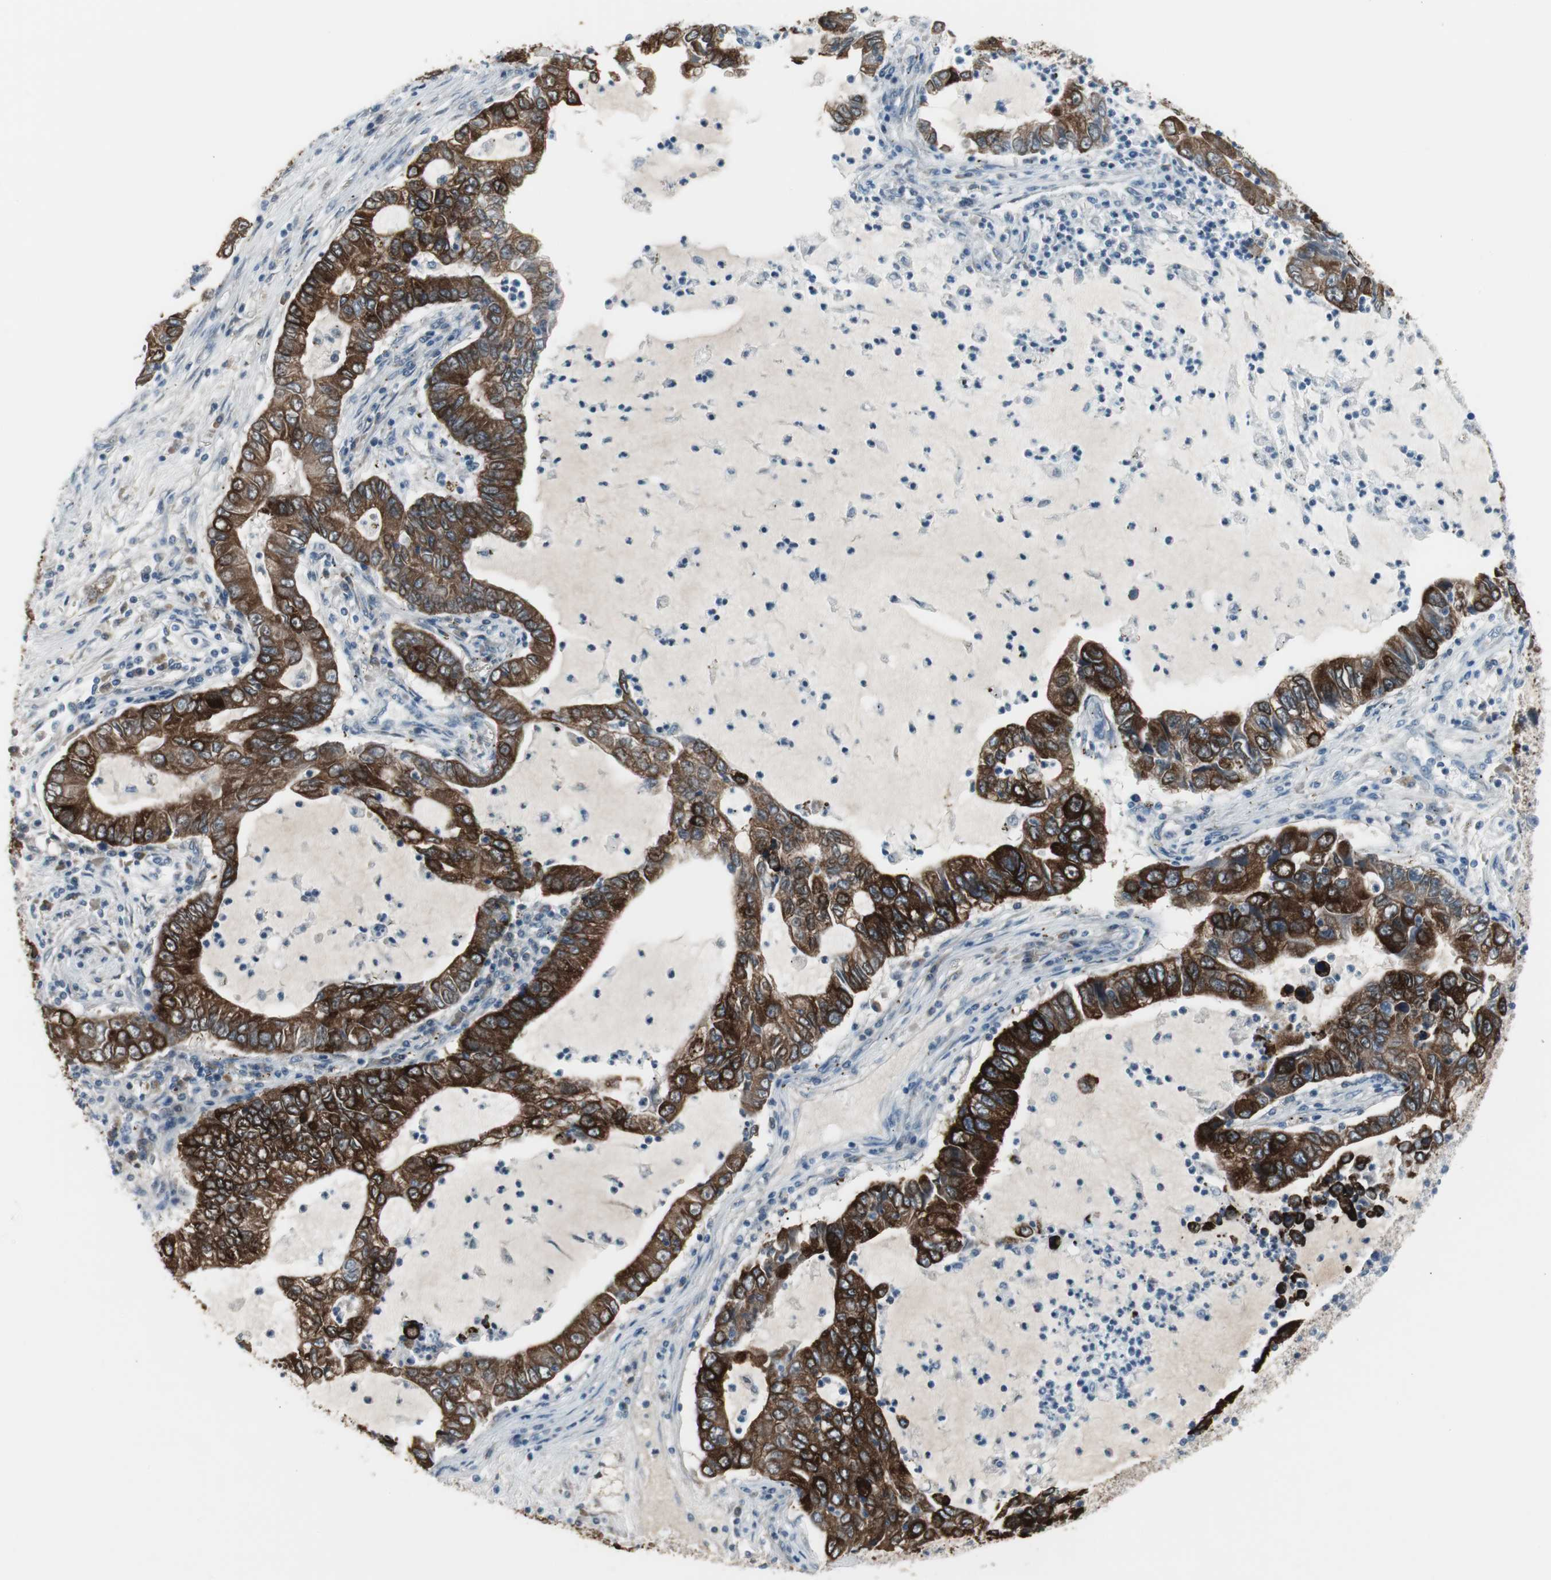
{"staining": {"intensity": "strong", "quantity": ">75%", "location": "cytoplasmic/membranous"}, "tissue": "lung cancer", "cell_type": "Tumor cells", "image_type": "cancer", "snomed": [{"axis": "morphology", "description": "Adenocarcinoma, NOS"}, {"axis": "topography", "description": "Lung"}], "caption": "Adenocarcinoma (lung) was stained to show a protein in brown. There is high levels of strong cytoplasmic/membranous staining in approximately >75% of tumor cells.", "gene": "AGR2", "patient": {"sex": "female", "age": 51}}